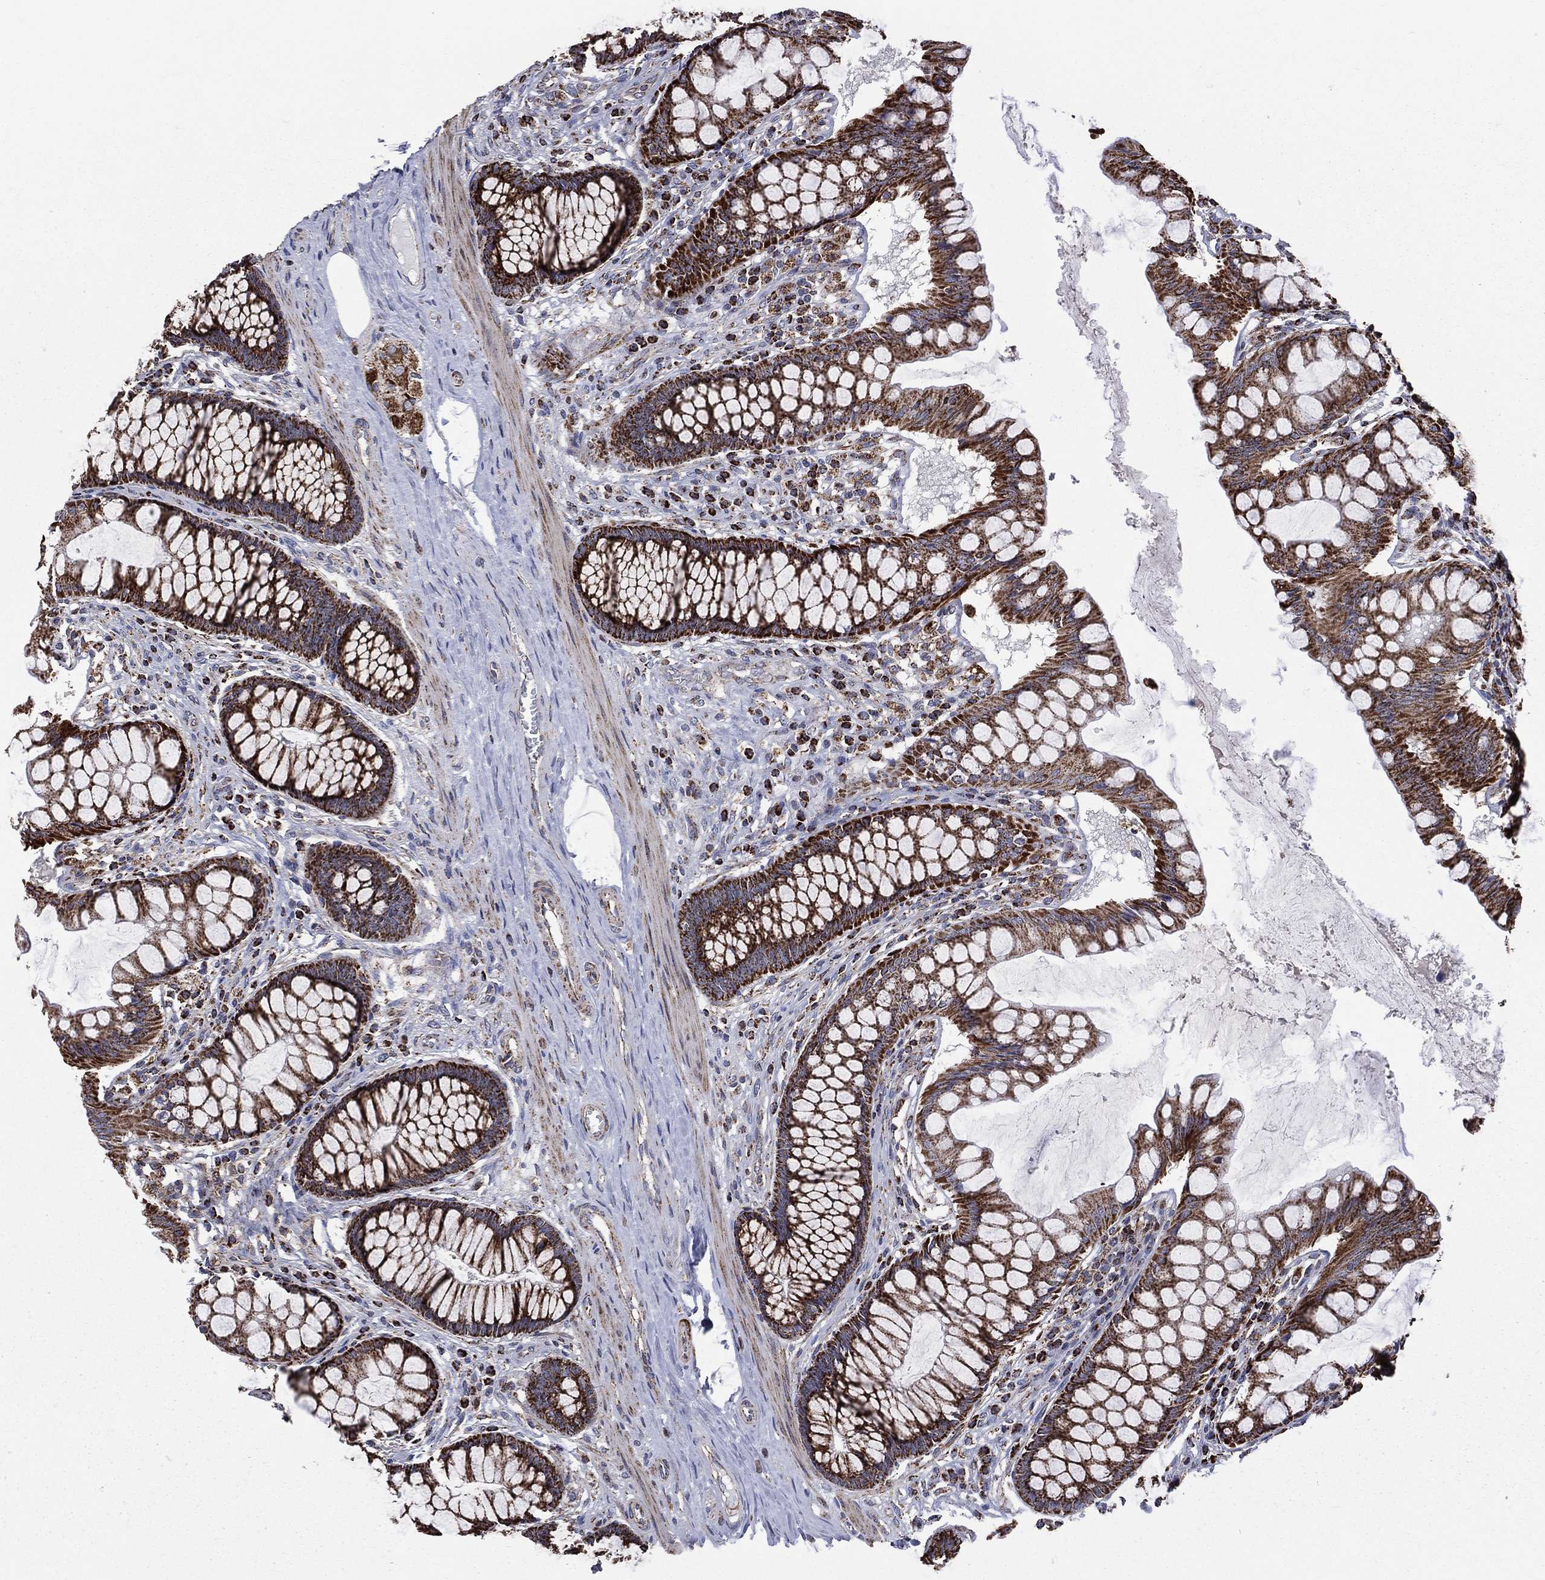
{"staining": {"intensity": "negative", "quantity": "none", "location": "none"}, "tissue": "colon", "cell_type": "Endothelial cells", "image_type": "normal", "snomed": [{"axis": "morphology", "description": "Normal tissue, NOS"}, {"axis": "topography", "description": "Colon"}], "caption": "The image reveals no staining of endothelial cells in normal colon.", "gene": "GOT2", "patient": {"sex": "female", "age": 65}}